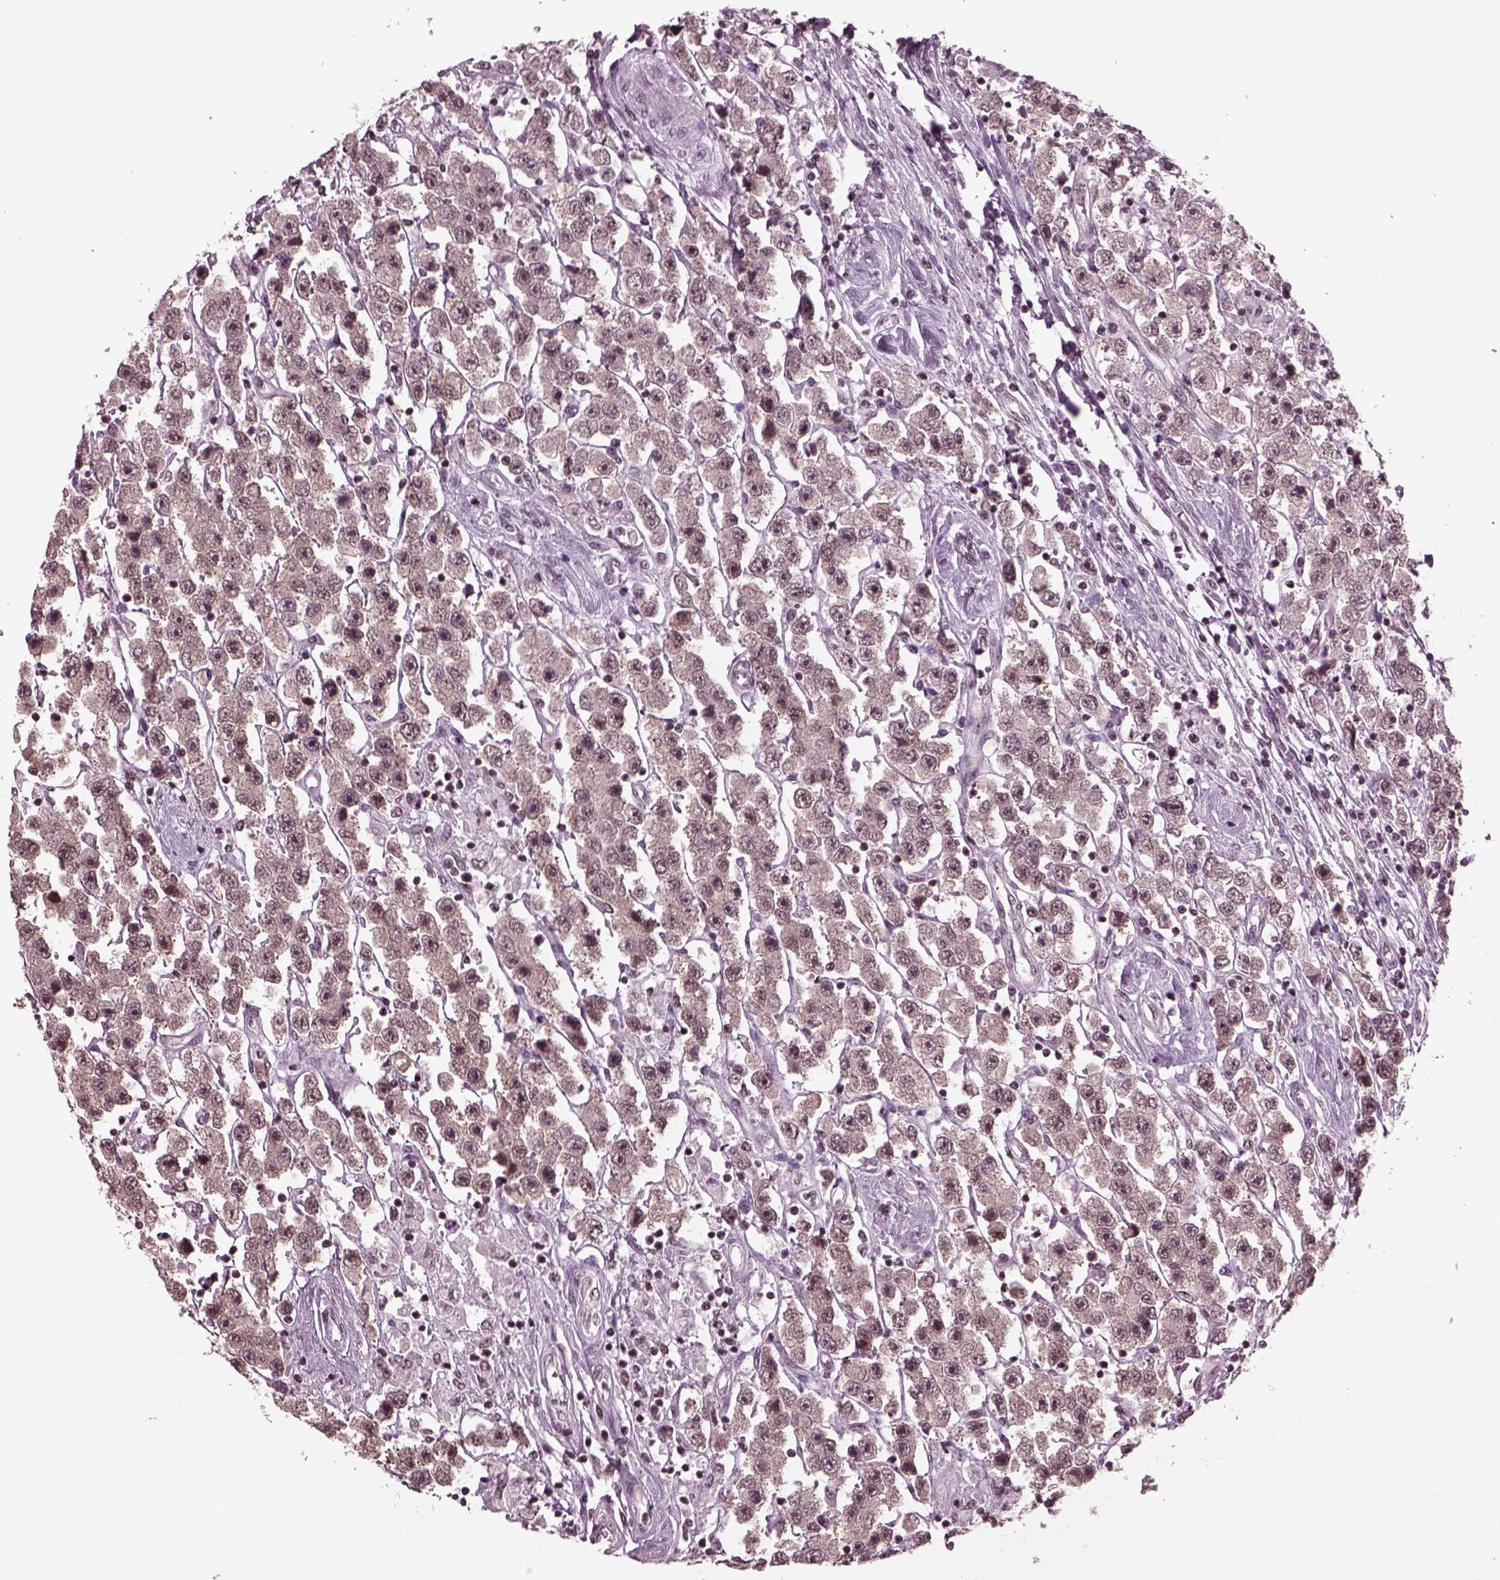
{"staining": {"intensity": "weak", "quantity": ">75%", "location": "cytoplasmic/membranous"}, "tissue": "testis cancer", "cell_type": "Tumor cells", "image_type": "cancer", "snomed": [{"axis": "morphology", "description": "Seminoma, NOS"}, {"axis": "topography", "description": "Testis"}], "caption": "Testis cancer (seminoma) stained for a protein reveals weak cytoplasmic/membranous positivity in tumor cells. (DAB (3,3'-diaminobenzidine) IHC, brown staining for protein, blue staining for nuclei).", "gene": "RUVBL2", "patient": {"sex": "male", "age": 45}}